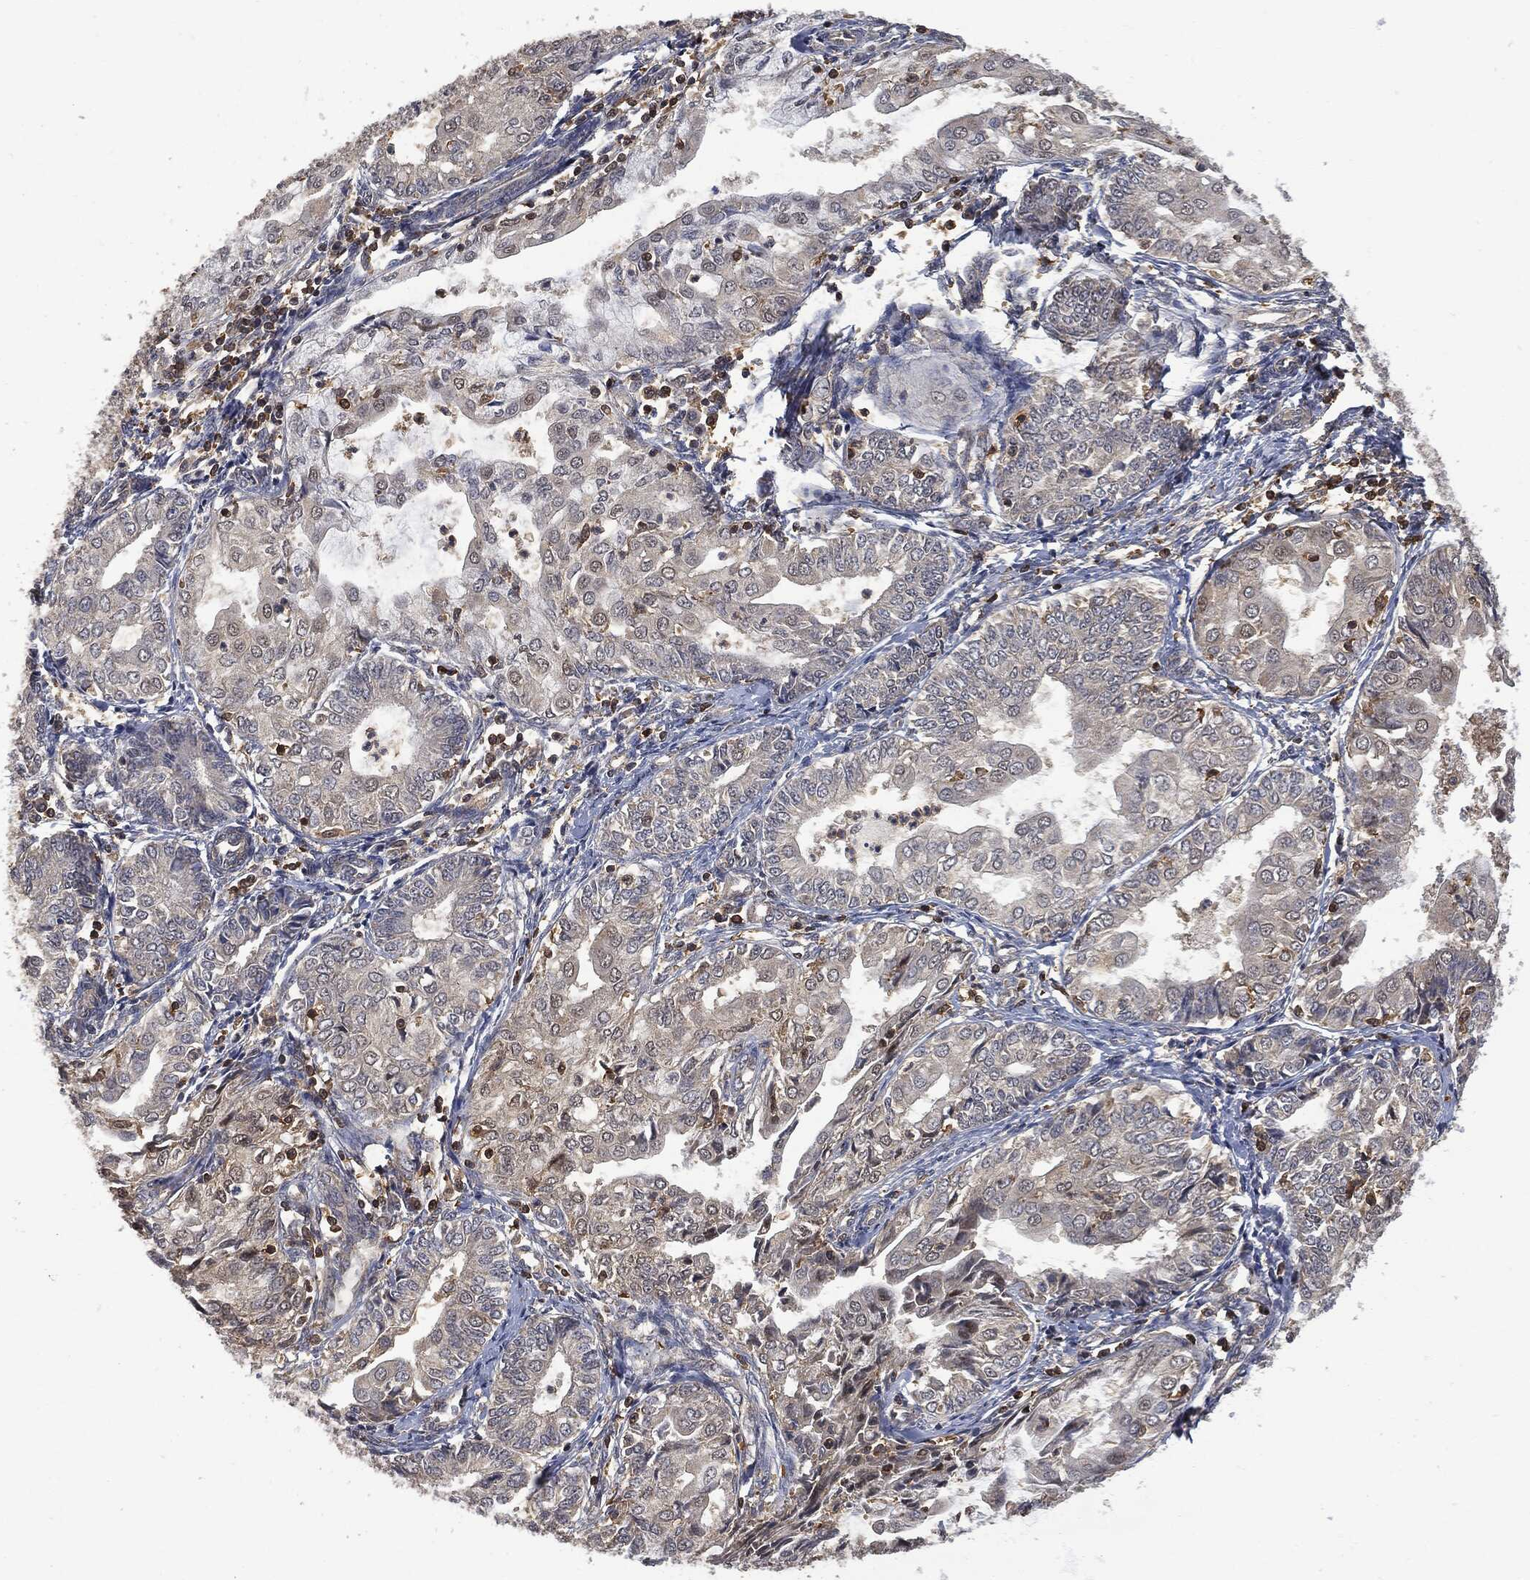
{"staining": {"intensity": "weak", "quantity": "<25%", "location": "cytoplasmic/membranous"}, "tissue": "endometrial cancer", "cell_type": "Tumor cells", "image_type": "cancer", "snomed": [{"axis": "morphology", "description": "Adenocarcinoma, NOS"}, {"axis": "topography", "description": "Endometrium"}], "caption": "Immunohistochemistry histopathology image of neoplastic tissue: adenocarcinoma (endometrial) stained with DAB (3,3'-diaminobenzidine) displays no significant protein positivity in tumor cells.", "gene": "PSMB10", "patient": {"sex": "female", "age": 68}}